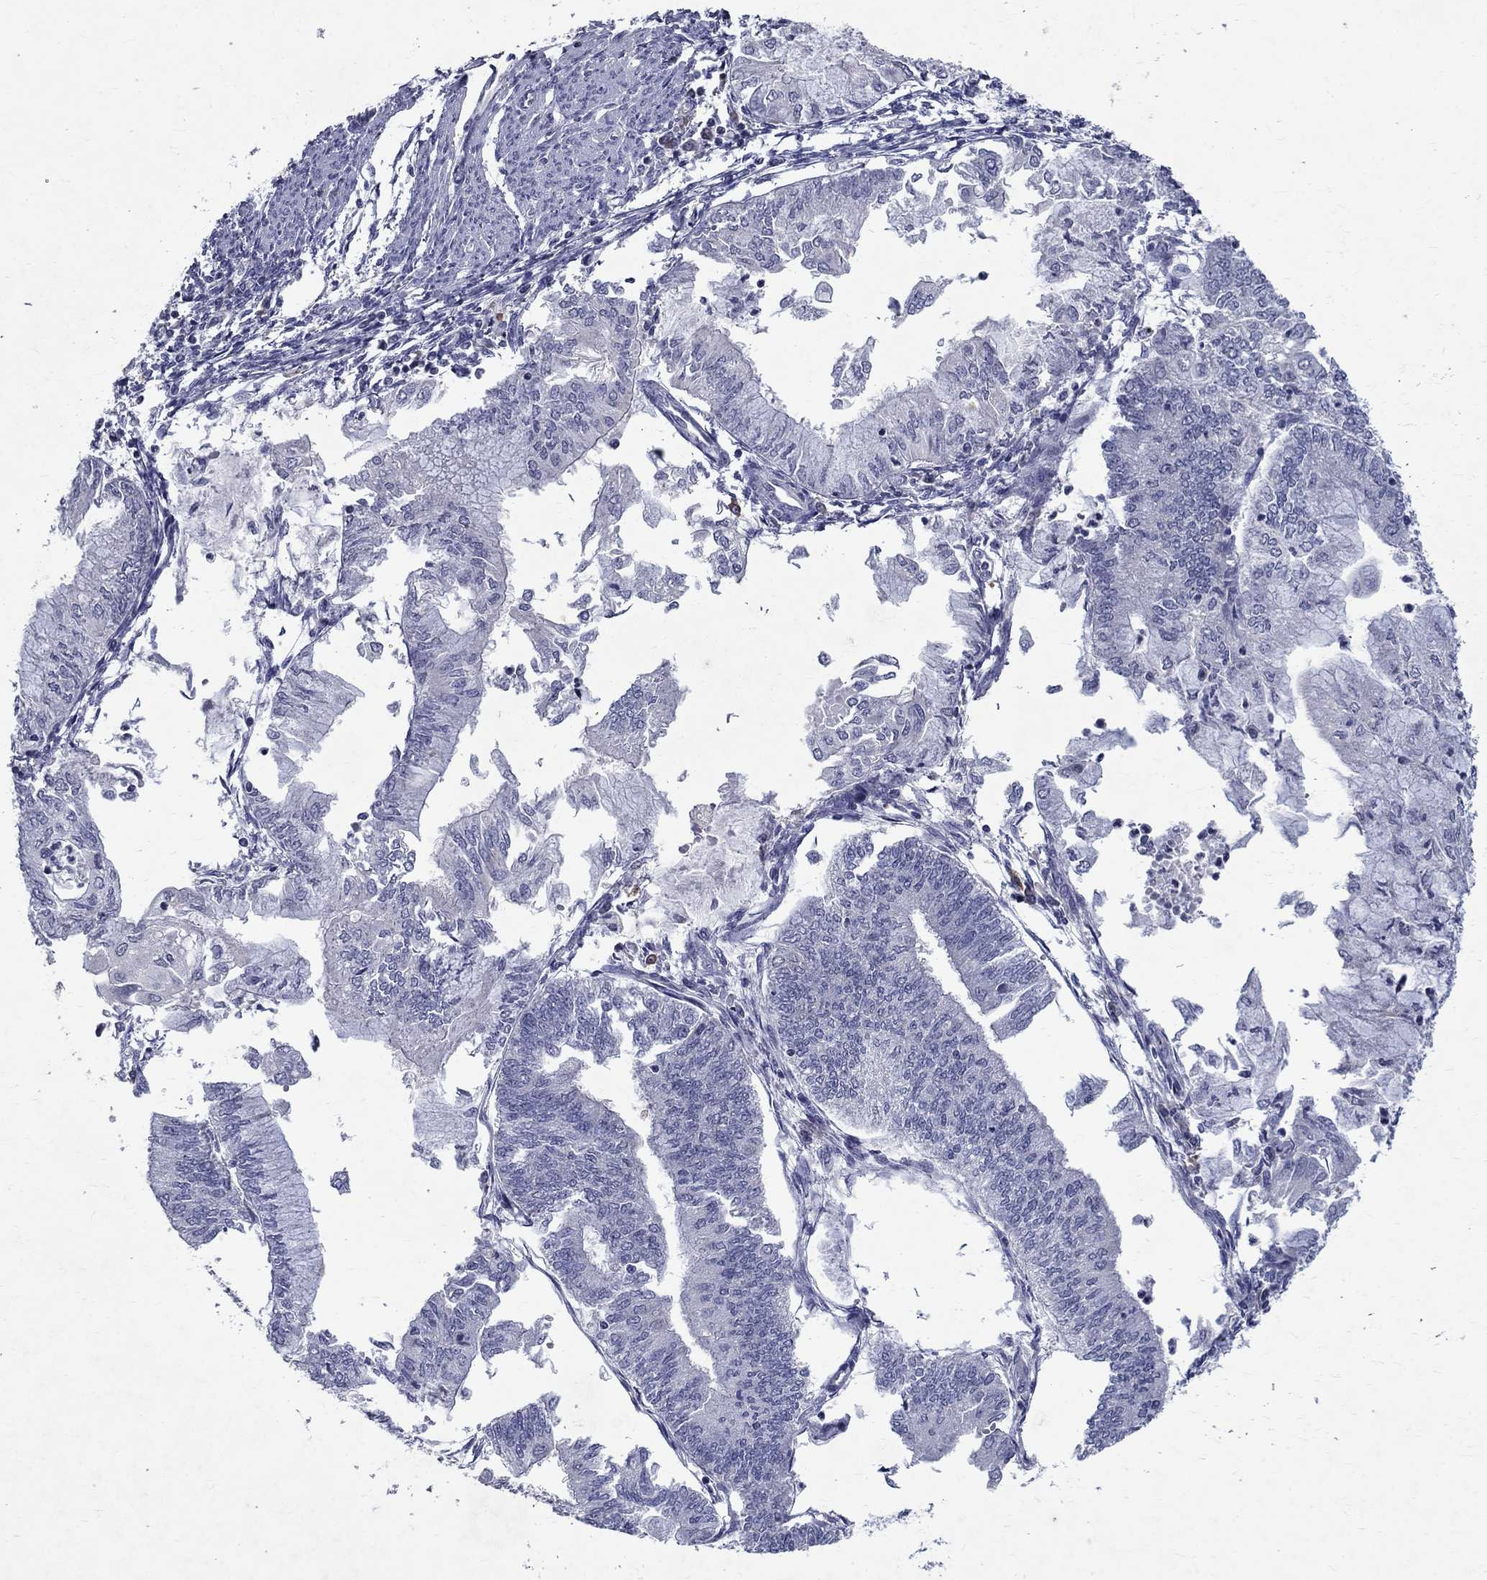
{"staining": {"intensity": "negative", "quantity": "none", "location": "none"}, "tissue": "endometrial cancer", "cell_type": "Tumor cells", "image_type": "cancer", "snomed": [{"axis": "morphology", "description": "Adenocarcinoma, NOS"}, {"axis": "topography", "description": "Endometrium"}], "caption": "Tumor cells show no significant protein expression in endometrial adenocarcinoma.", "gene": "SLC4A10", "patient": {"sex": "female", "age": 59}}